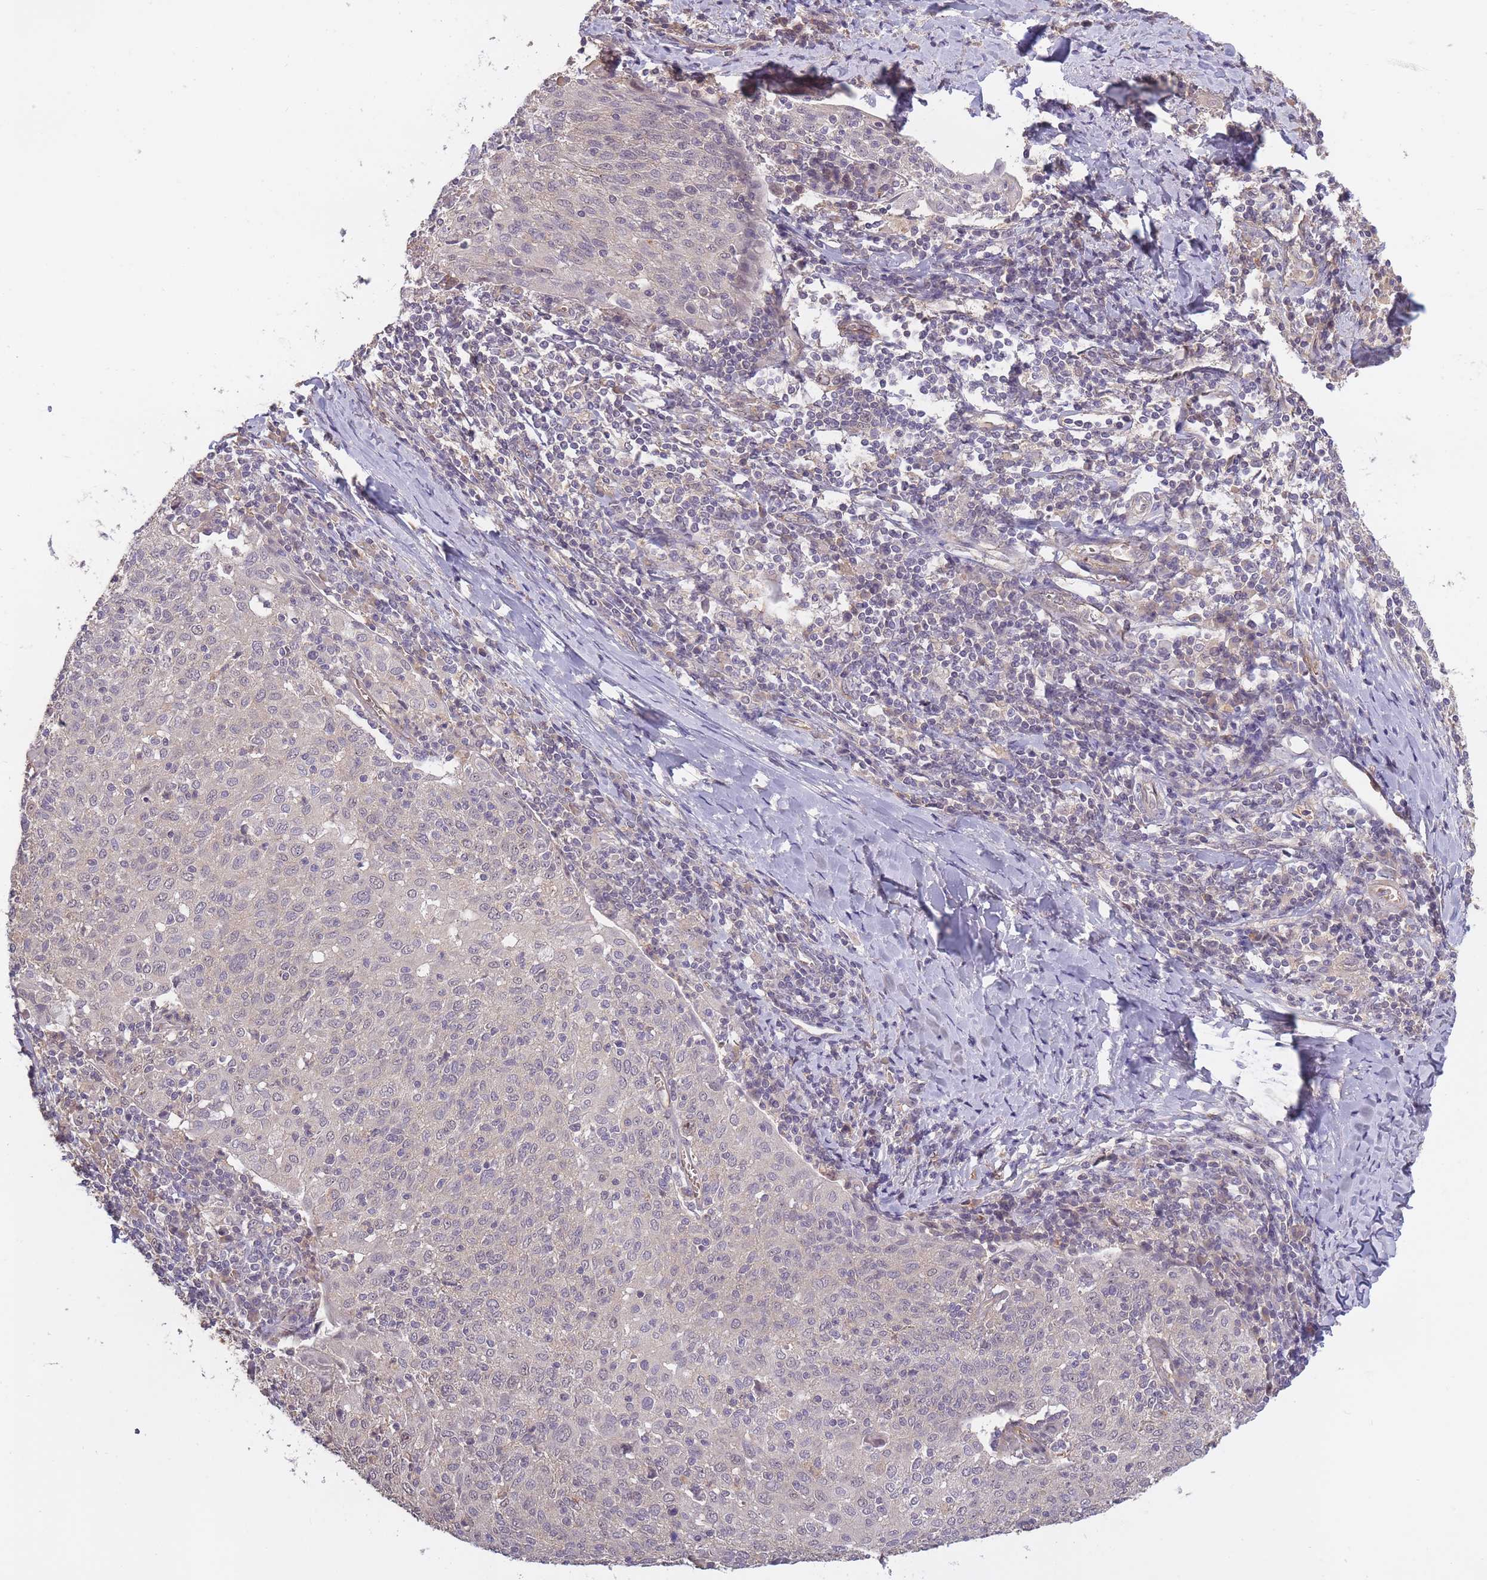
{"staining": {"intensity": "negative", "quantity": "none", "location": "none"}, "tissue": "cervical cancer", "cell_type": "Tumor cells", "image_type": "cancer", "snomed": [{"axis": "morphology", "description": "Squamous cell carcinoma, NOS"}, {"axis": "topography", "description": "Cervix"}], "caption": "Immunohistochemical staining of human squamous cell carcinoma (cervical) exhibits no significant positivity in tumor cells. (DAB (3,3'-diaminobenzidine) immunohistochemistry (IHC), high magnification).", "gene": "KIAA1755", "patient": {"sex": "female", "age": 52}}